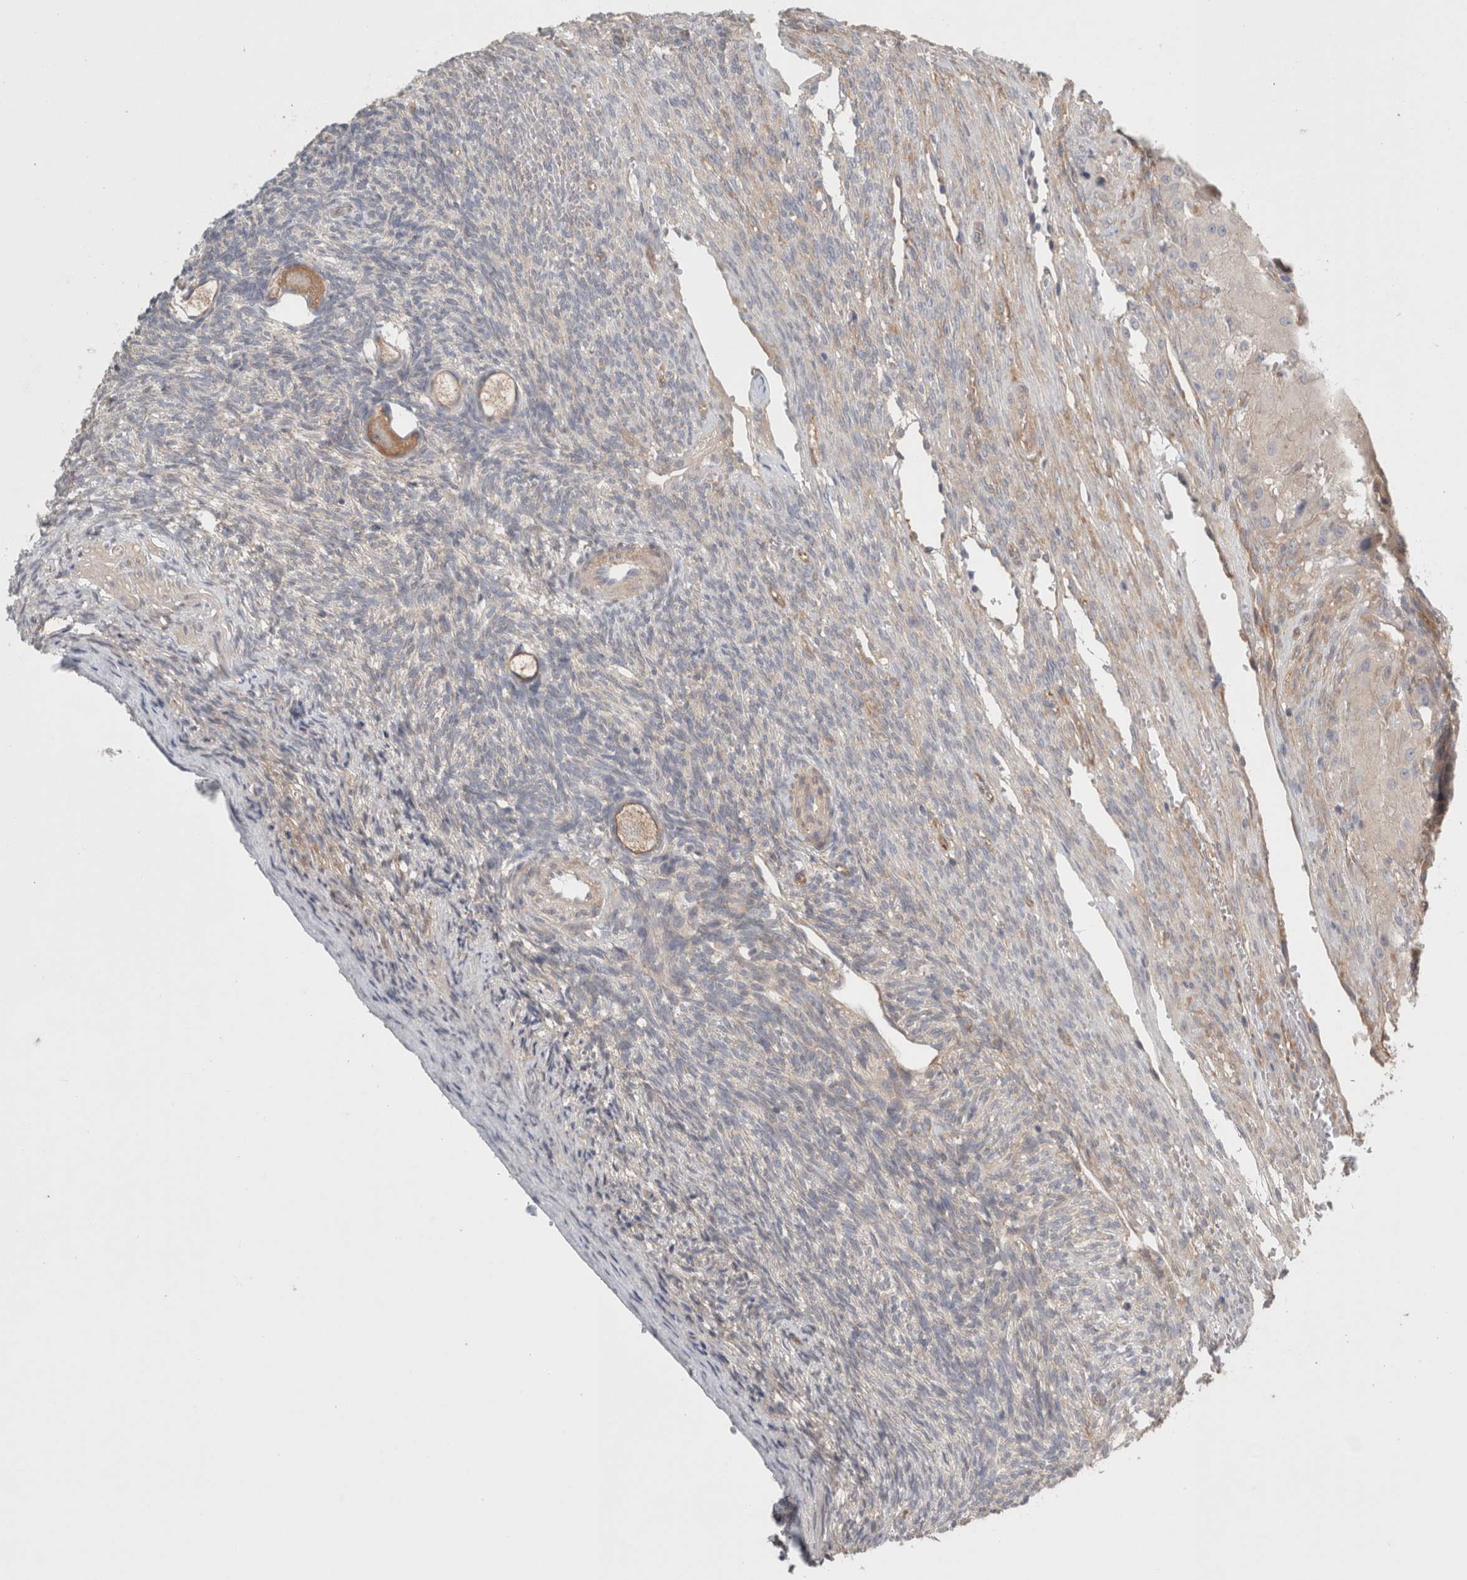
{"staining": {"intensity": "moderate", "quantity": ">75%", "location": "cytoplasmic/membranous"}, "tissue": "ovary", "cell_type": "Follicle cells", "image_type": "normal", "snomed": [{"axis": "morphology", "description": "Normal tissue, NOS"}, {"axis": "topography", "description": "Ovary"}], "caption": "Ovary stained with immunohistochemistry (IHC) shows moderate cytoplasmic/membranous staining in approximately >75% of follicle cells.", "gene": "RASAL2", "patient": {"sex": "female", "age": 34}}